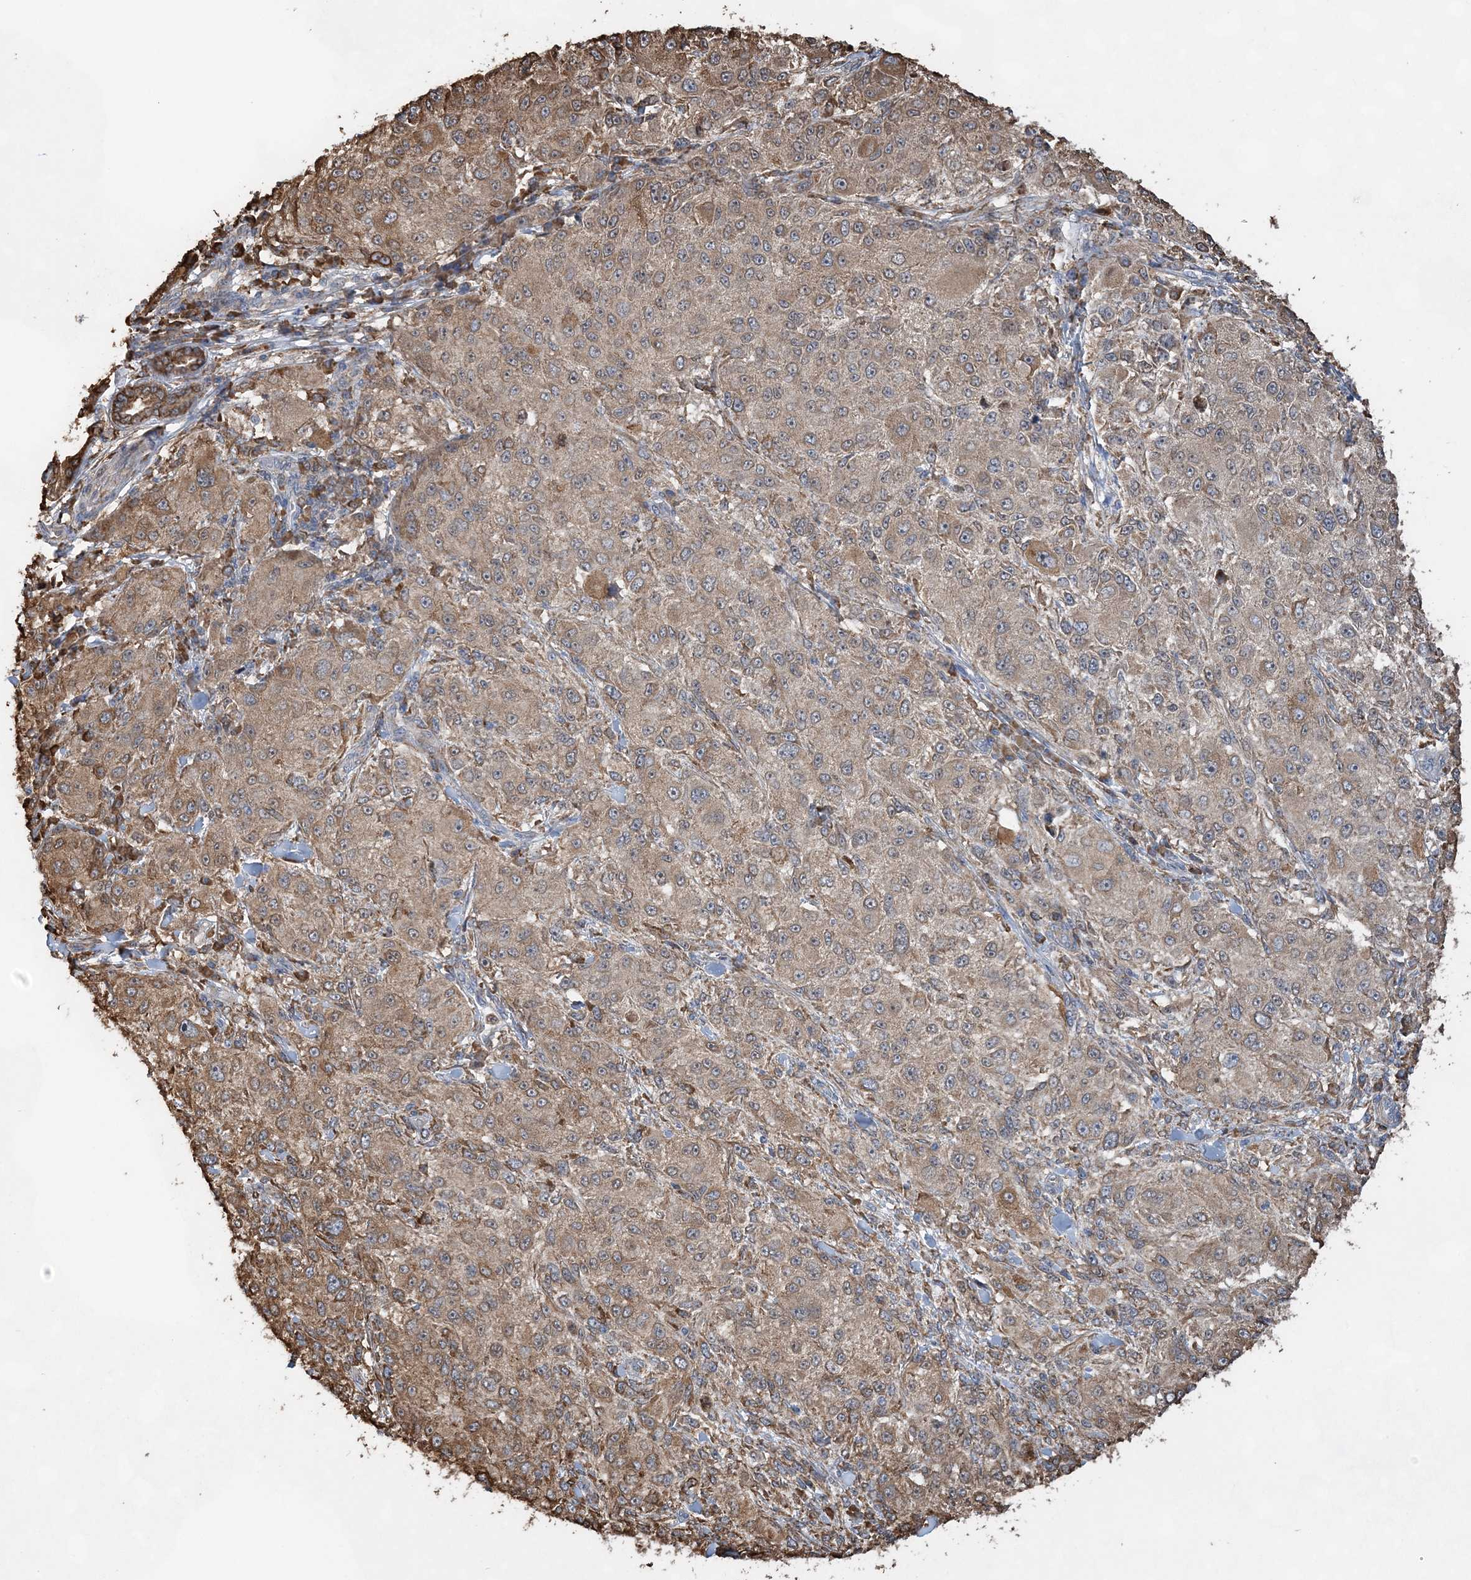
{"staining": {"intensity": "moderate", "quantity": ">75%", "location": "cytoplasmic/membranous"}, "tissue": "melanoma", "cell_type": "Tumor cells", "image_type": "cancer", "snomed": [{"axis": "morphology", "description": "Necrosis, NOS"}, {"axis": "morphology", "description": "Malignant melanoma, NOS"}, {"axis": "topography", "description": "Skin"}], "caption": "DAB immunohistochemical staining of human malignant melanoma reveals moderate cytoplasmic/membranous protein positivity in approximately >75% of tumor cells.", "gene": "WDR12", "patient": {"sex": "female", "age": 87}}